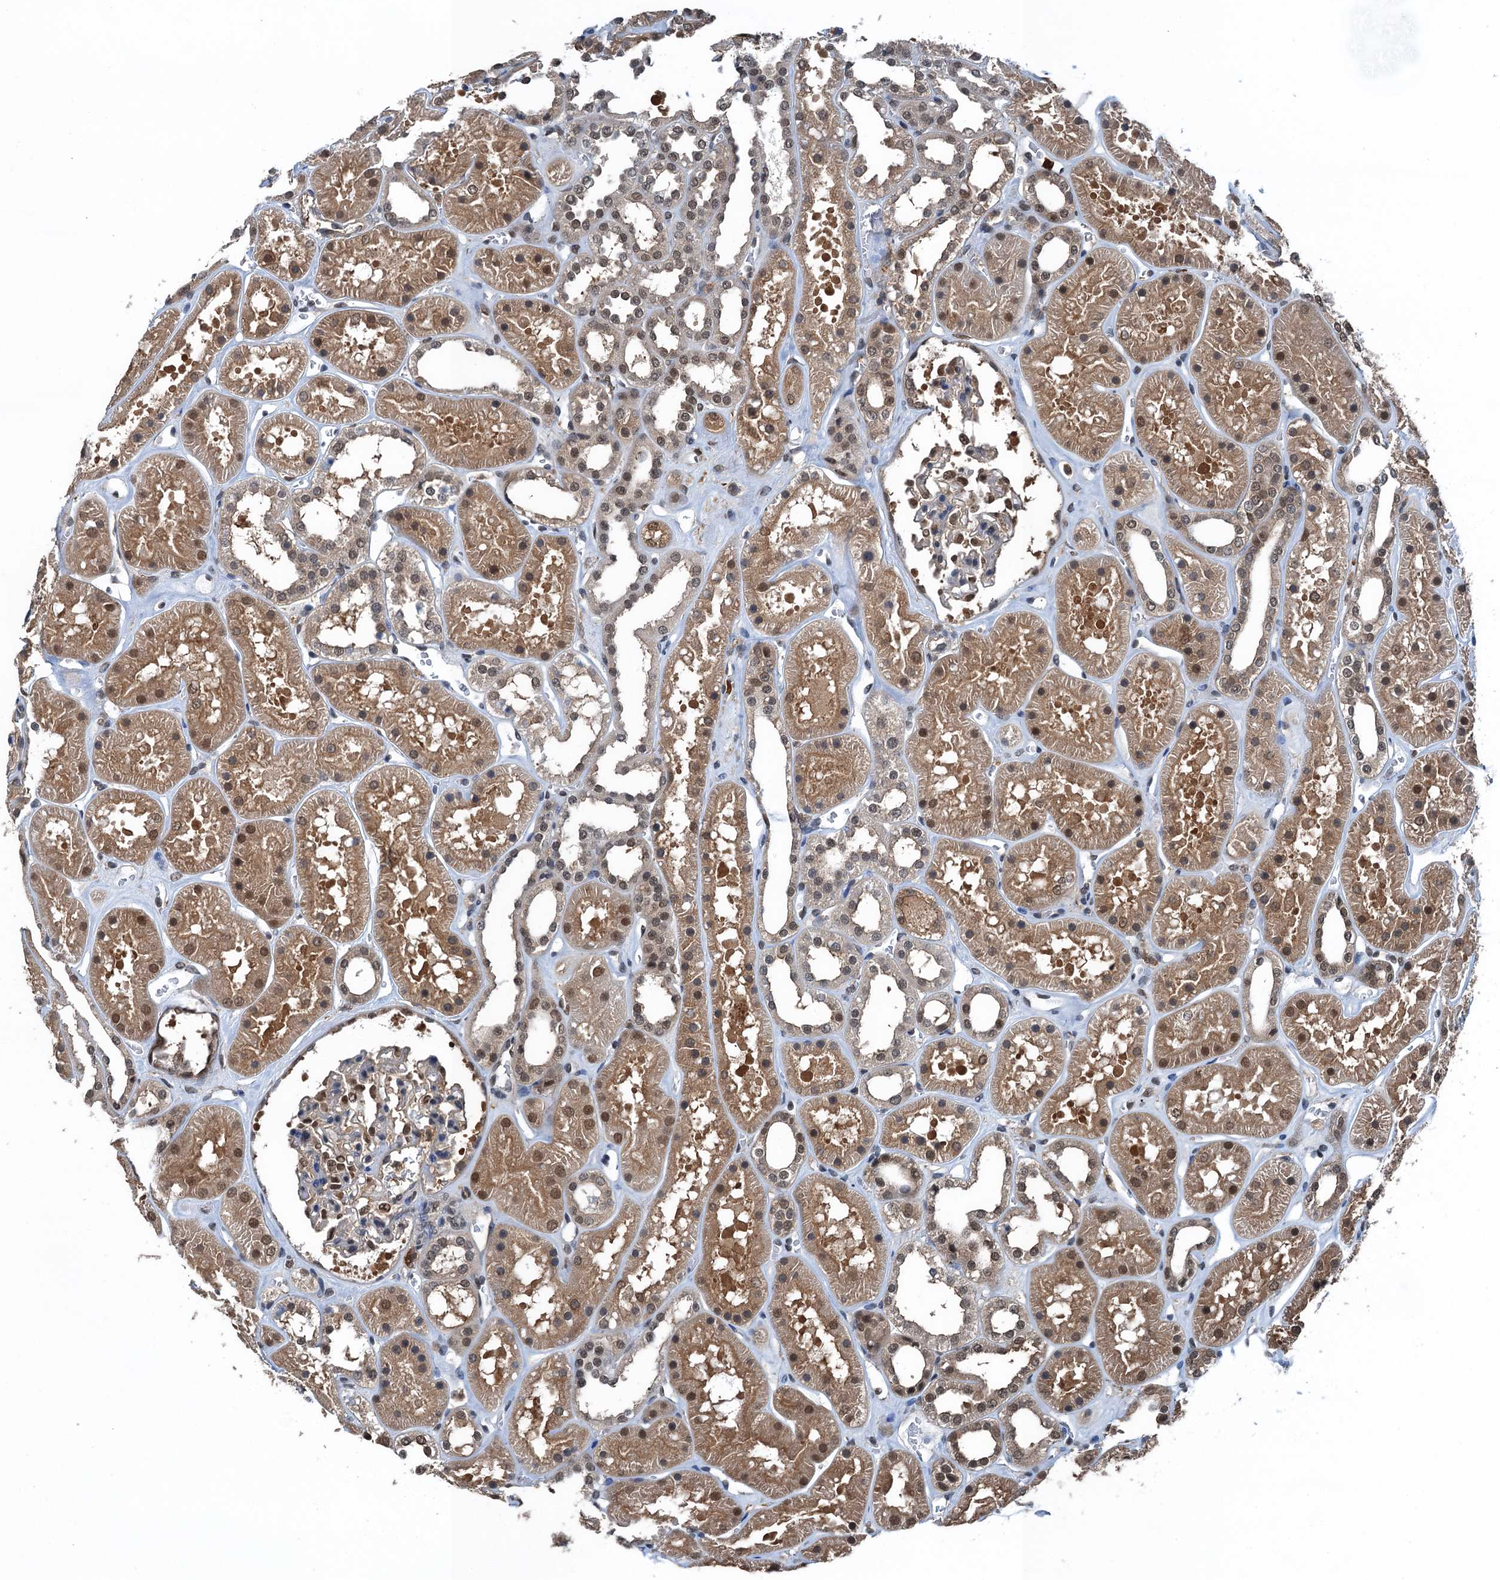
{"staining": {"intensity": "moderate", "quantity": "25%-75%", "location": "nuclear"}, "tissue": "kidney", "cell_type": "Cells in glomeruli", "image_type": "normal", "snomed": [{"axis": "morphology", "description": "Normal tissue, NOS"}, {"axis": "topography", "description": "Kidney"}], "caption": "Kidney stained for a protein displays moderate nuclear positivity in cells in glomeruli. Immunohistochemistry stains the protein in brown and the nuclei are stained blue.", "gene": "RNH1", "patient": {"sex": "female", "age": 41}}